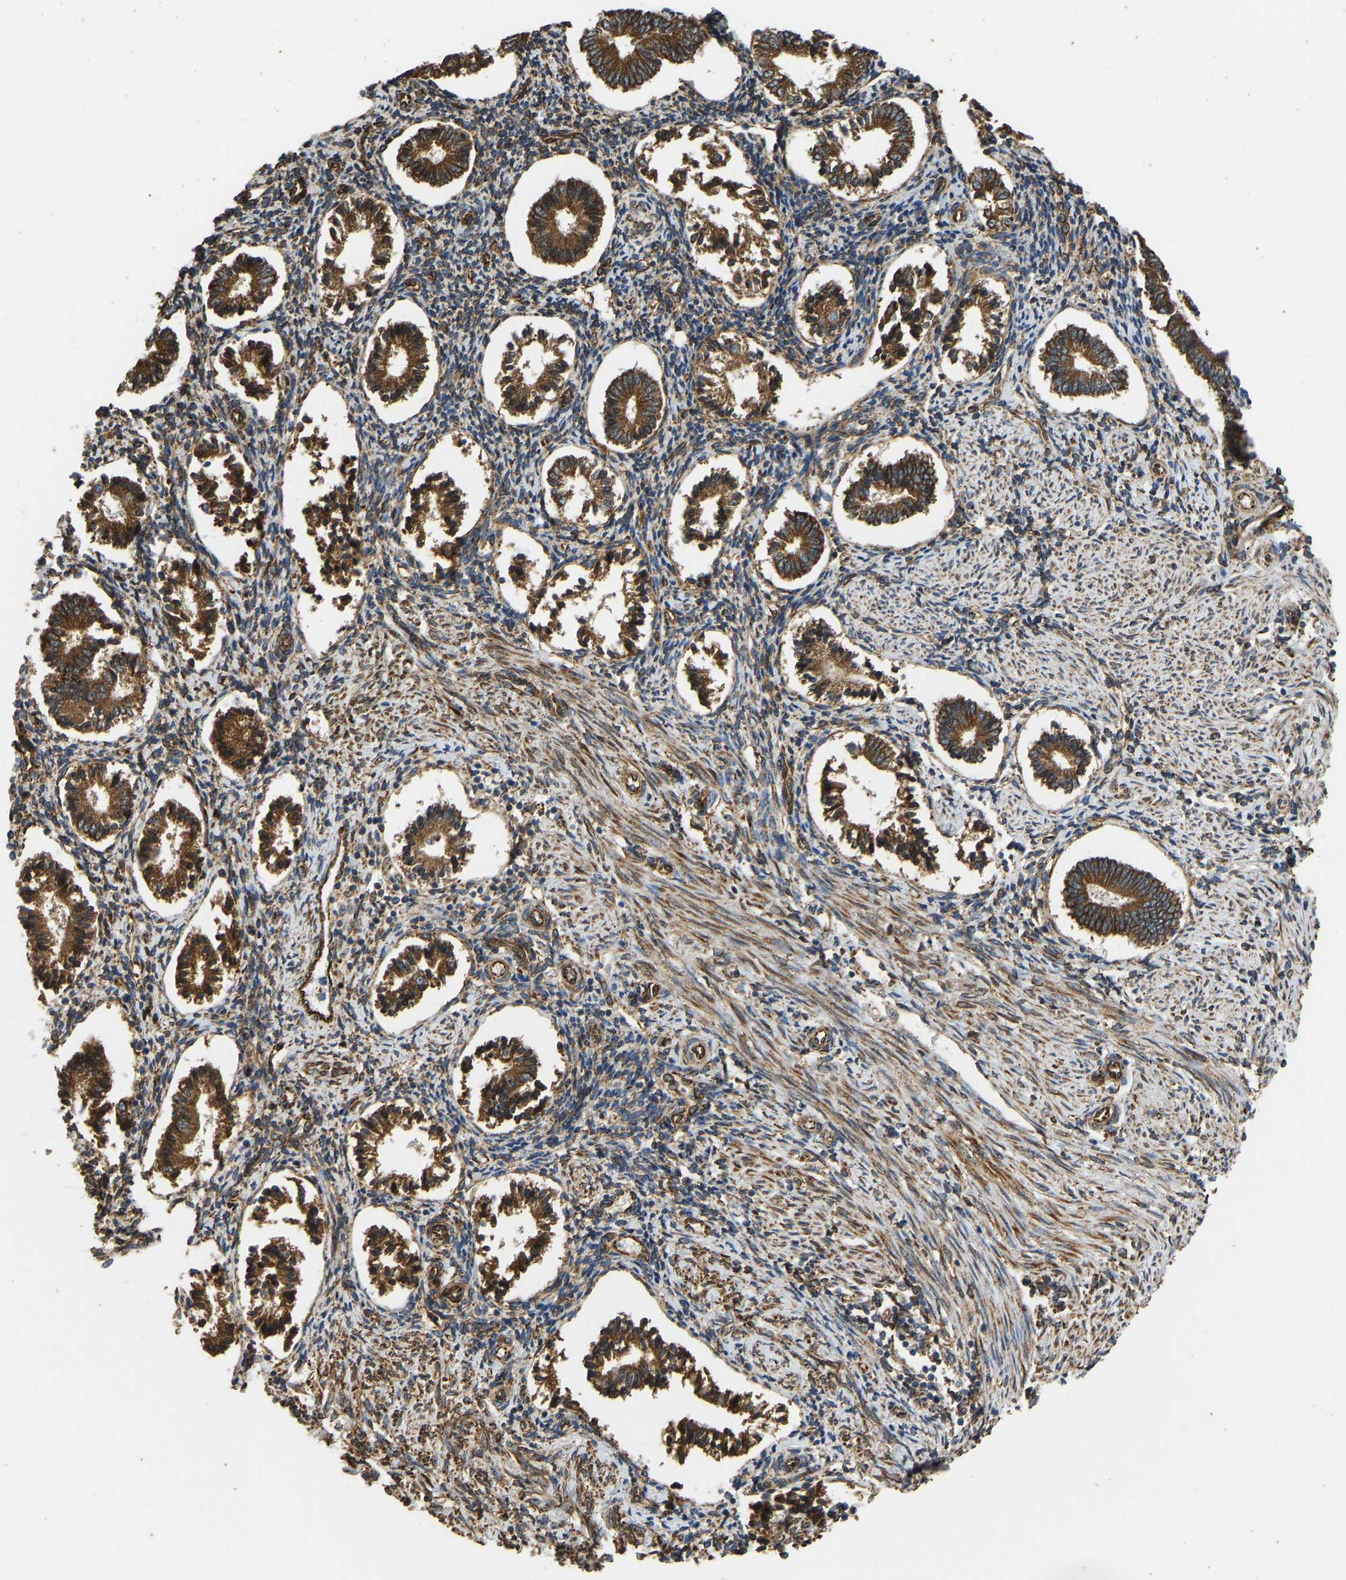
{"staining": {"intensity": "strong", "quantity": ">75%", "location": "cytoplasmic/membranous"}, "tissue": "endometrium", "cell_type": "Cells in endometrial stroma", "image_type": "normal", "snomed": [{"axis": "morphology", "description": "Normal tissue, NOS"}, {"axis": "topography", "description": "Endometrium"}], "caption": "This photomicrograph shows unremarkable endometrium stained with IHC to label a protein in brown. The cytoplasmic/membranous of cells in endometrial stroma show strong positivity for the protein. Nuclei are counter-stained blue.", "gene": "BEX3", "patient": {"sex": "female", "age": 42}}